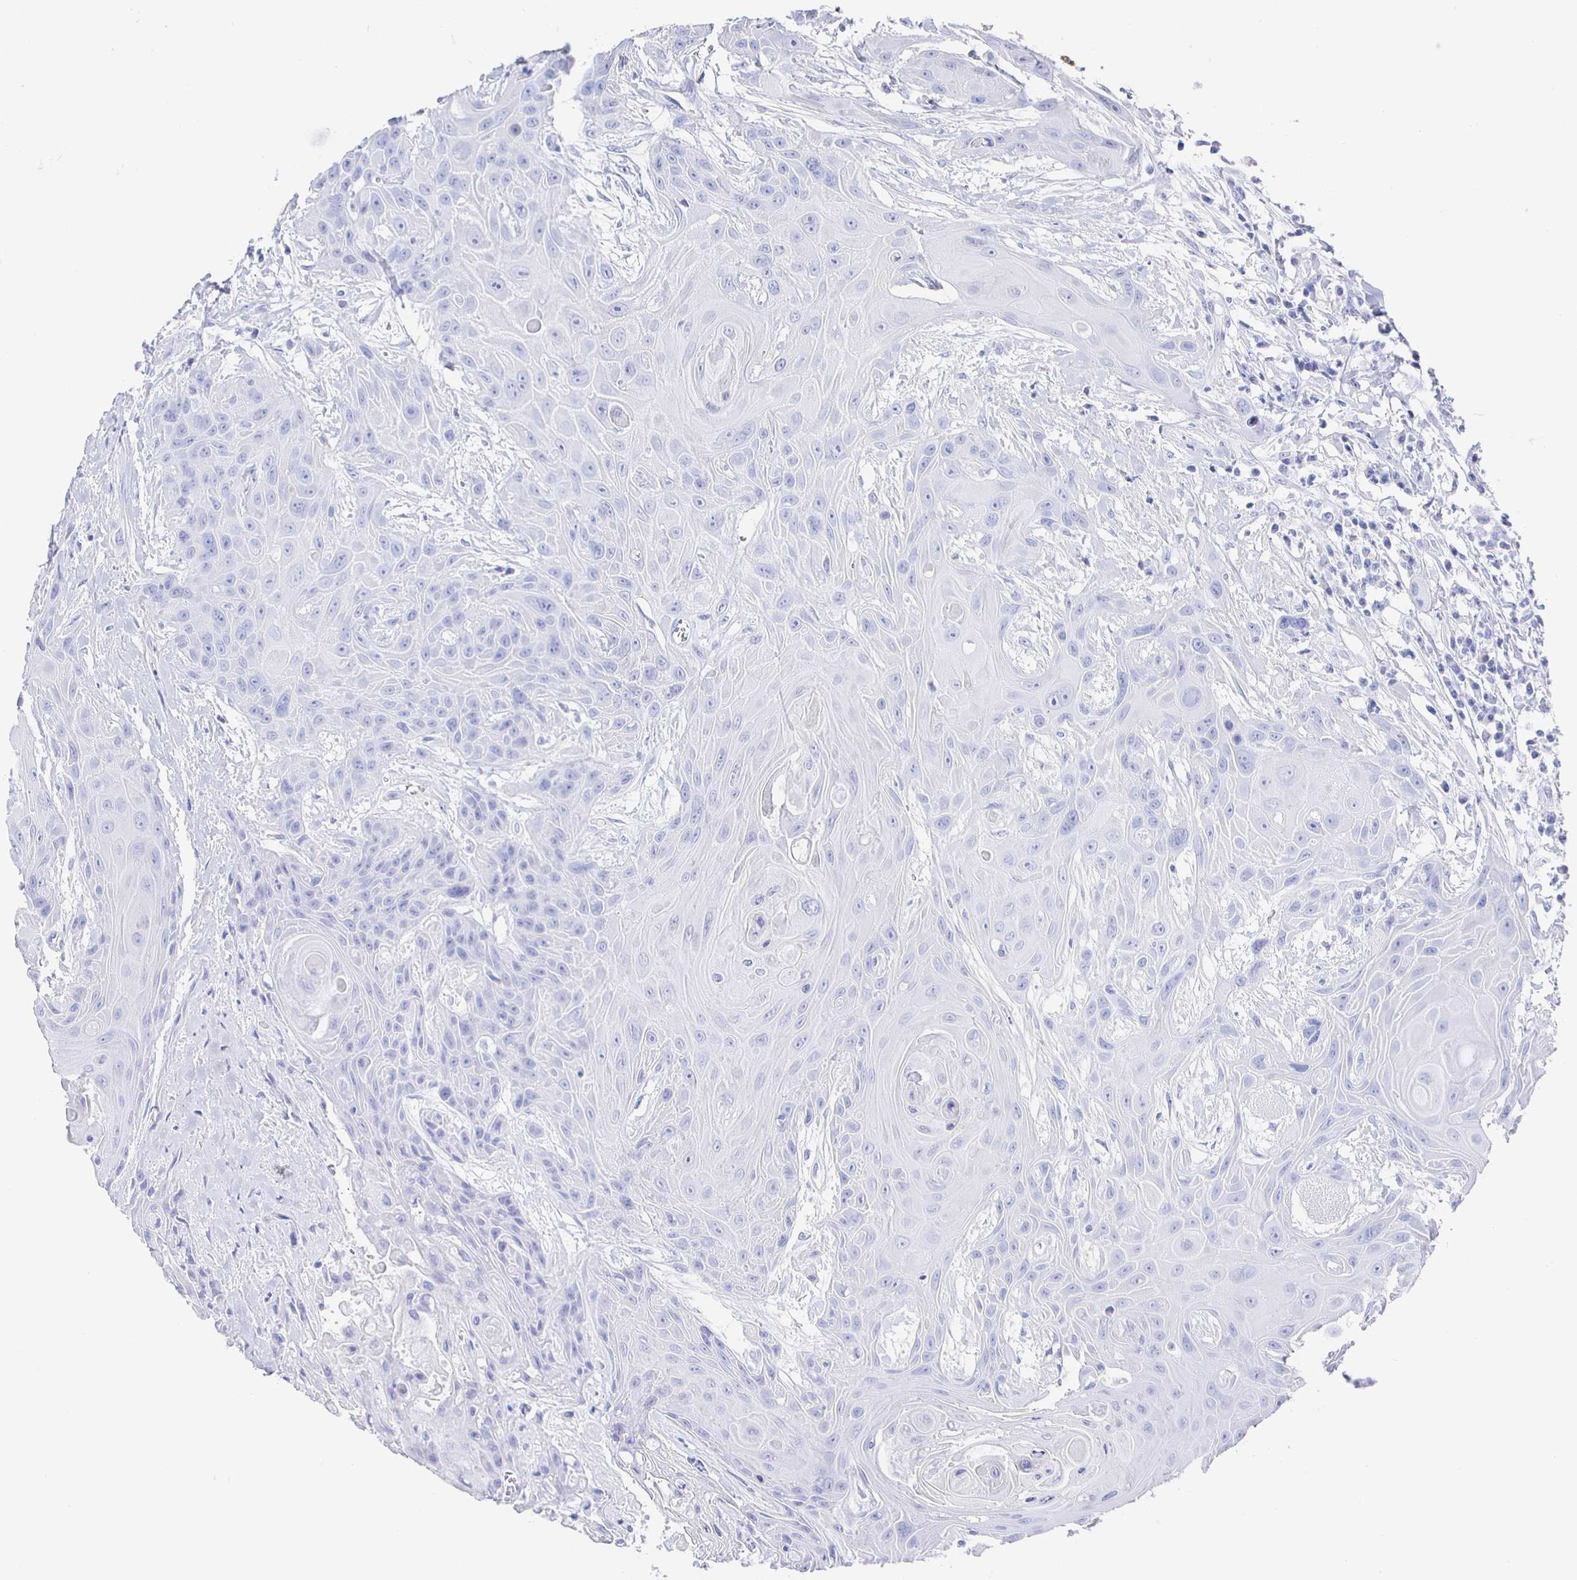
{"staining": {"intensity": "negative", "quantity": "none", "location": "none"}, "tissue": "head and neck cancer", "cell_type": "Tumor cells", "image_type": "cancer", "snomed": [{"axis": "morphology", "description": "Squamous cell carcinoma, NOS"}, {"axis": "topography", "description": "Head-Neck"}], "caption": "IHC of human head and neck cancer (squamous cell carcinoma) exhibits no expression in tumor cells.", "gene": "CLCA1", "patient": {"sex": "female", "age": 73}}